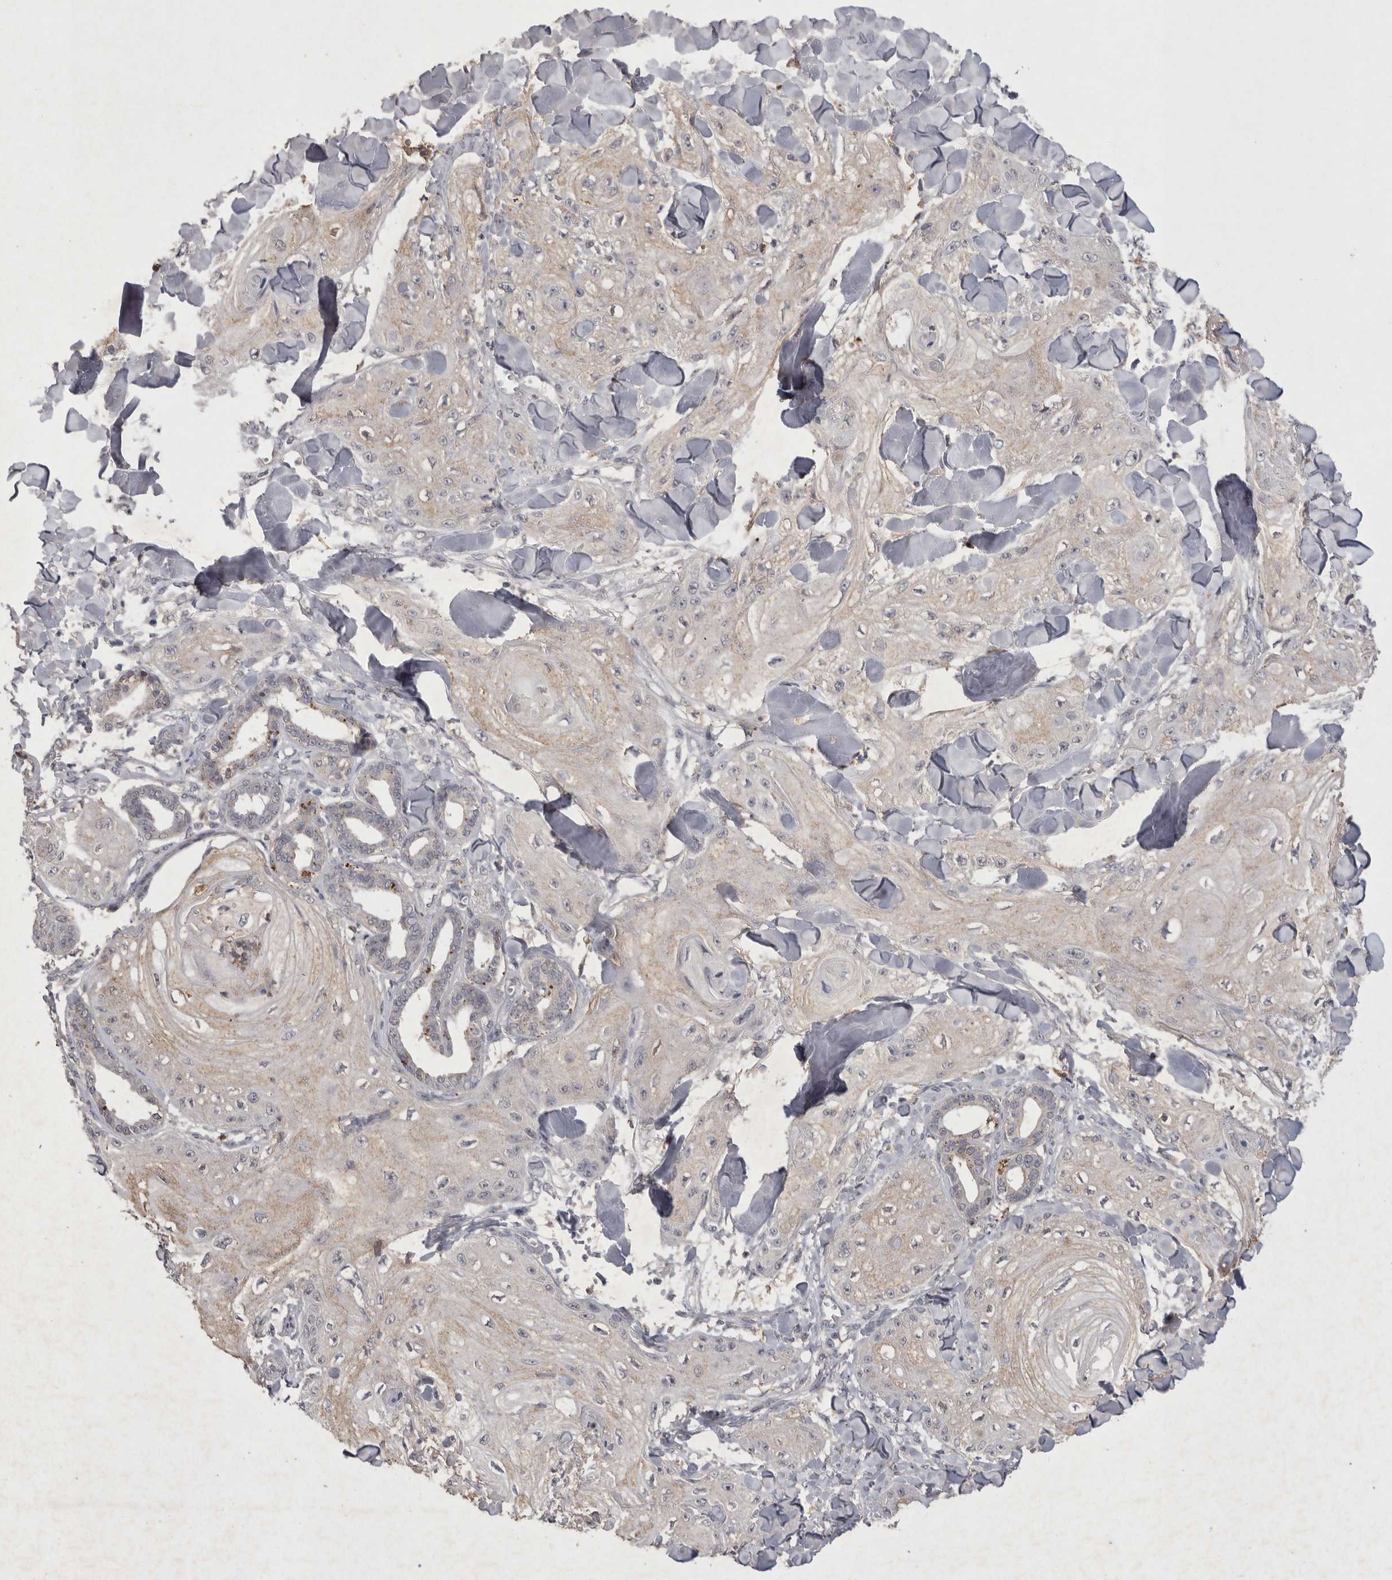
{"staining": {"intensity": "weak", "quantity": "<25%", "location": "cytoplasmic/membranous"}, "tissue": "skin cancer", "cell_type": "Tumor cells", "image_type": "cancer", "snomed": [{"axis": "morphology", "description": "Squamous cell carcinoma, NOS"}, {"axis": "topography", "description": "Skin"}], "caption": "High magnification brightfield microscopy of skin cancer stained with DAB (brown) and counterstained with hematoxylin (blue): tumor cells show no significant expression.", "gene": "APLNR", "patient": {"sex": "male", "age": 74}}